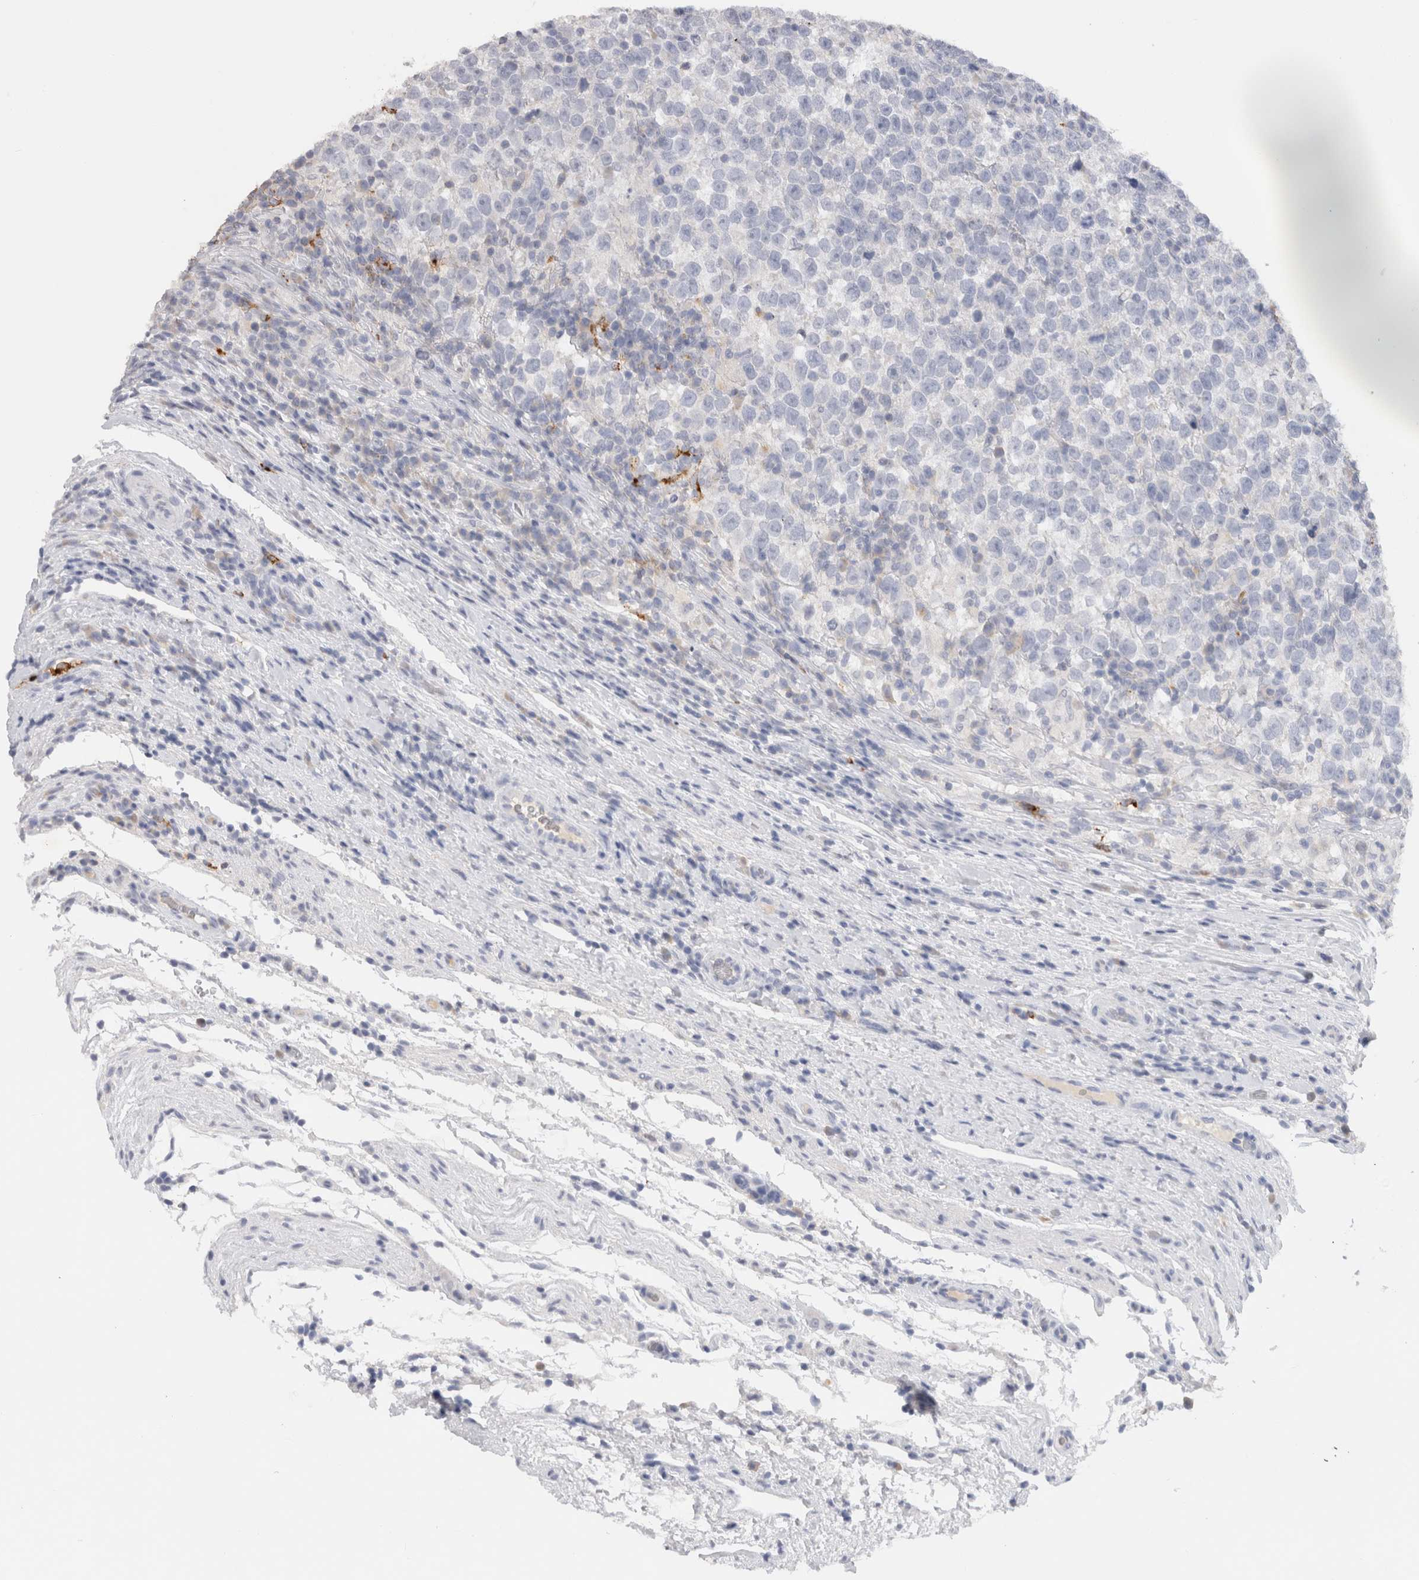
{"staining": {"intensity": "negative", "quantity": "none", "location": "none"}, "tissue": "testis cancer", "cell_type": "Tumor cells", "image_type": "cancer", "snomed": [{"axis": "morphology", "description": "Normal tissue, NOS"}, {"axis": "morphology", "description": "Seminoma, NOS"}, {"axis": "topography", "description": "Testis"}], "caption": "DAB immunohistochemical staining of human seminoma (testis) exhibits no significant positivity in tumor cells. (Stains: DAB (3,3'-diaminobenzidine) immunohistochemistry (IHC) with hematoxylin counter stain, Microscopy: brightfield microscopy at high magnification).", "gene": "LAMP3", "patient": {"sex": "male", "age": 43}}